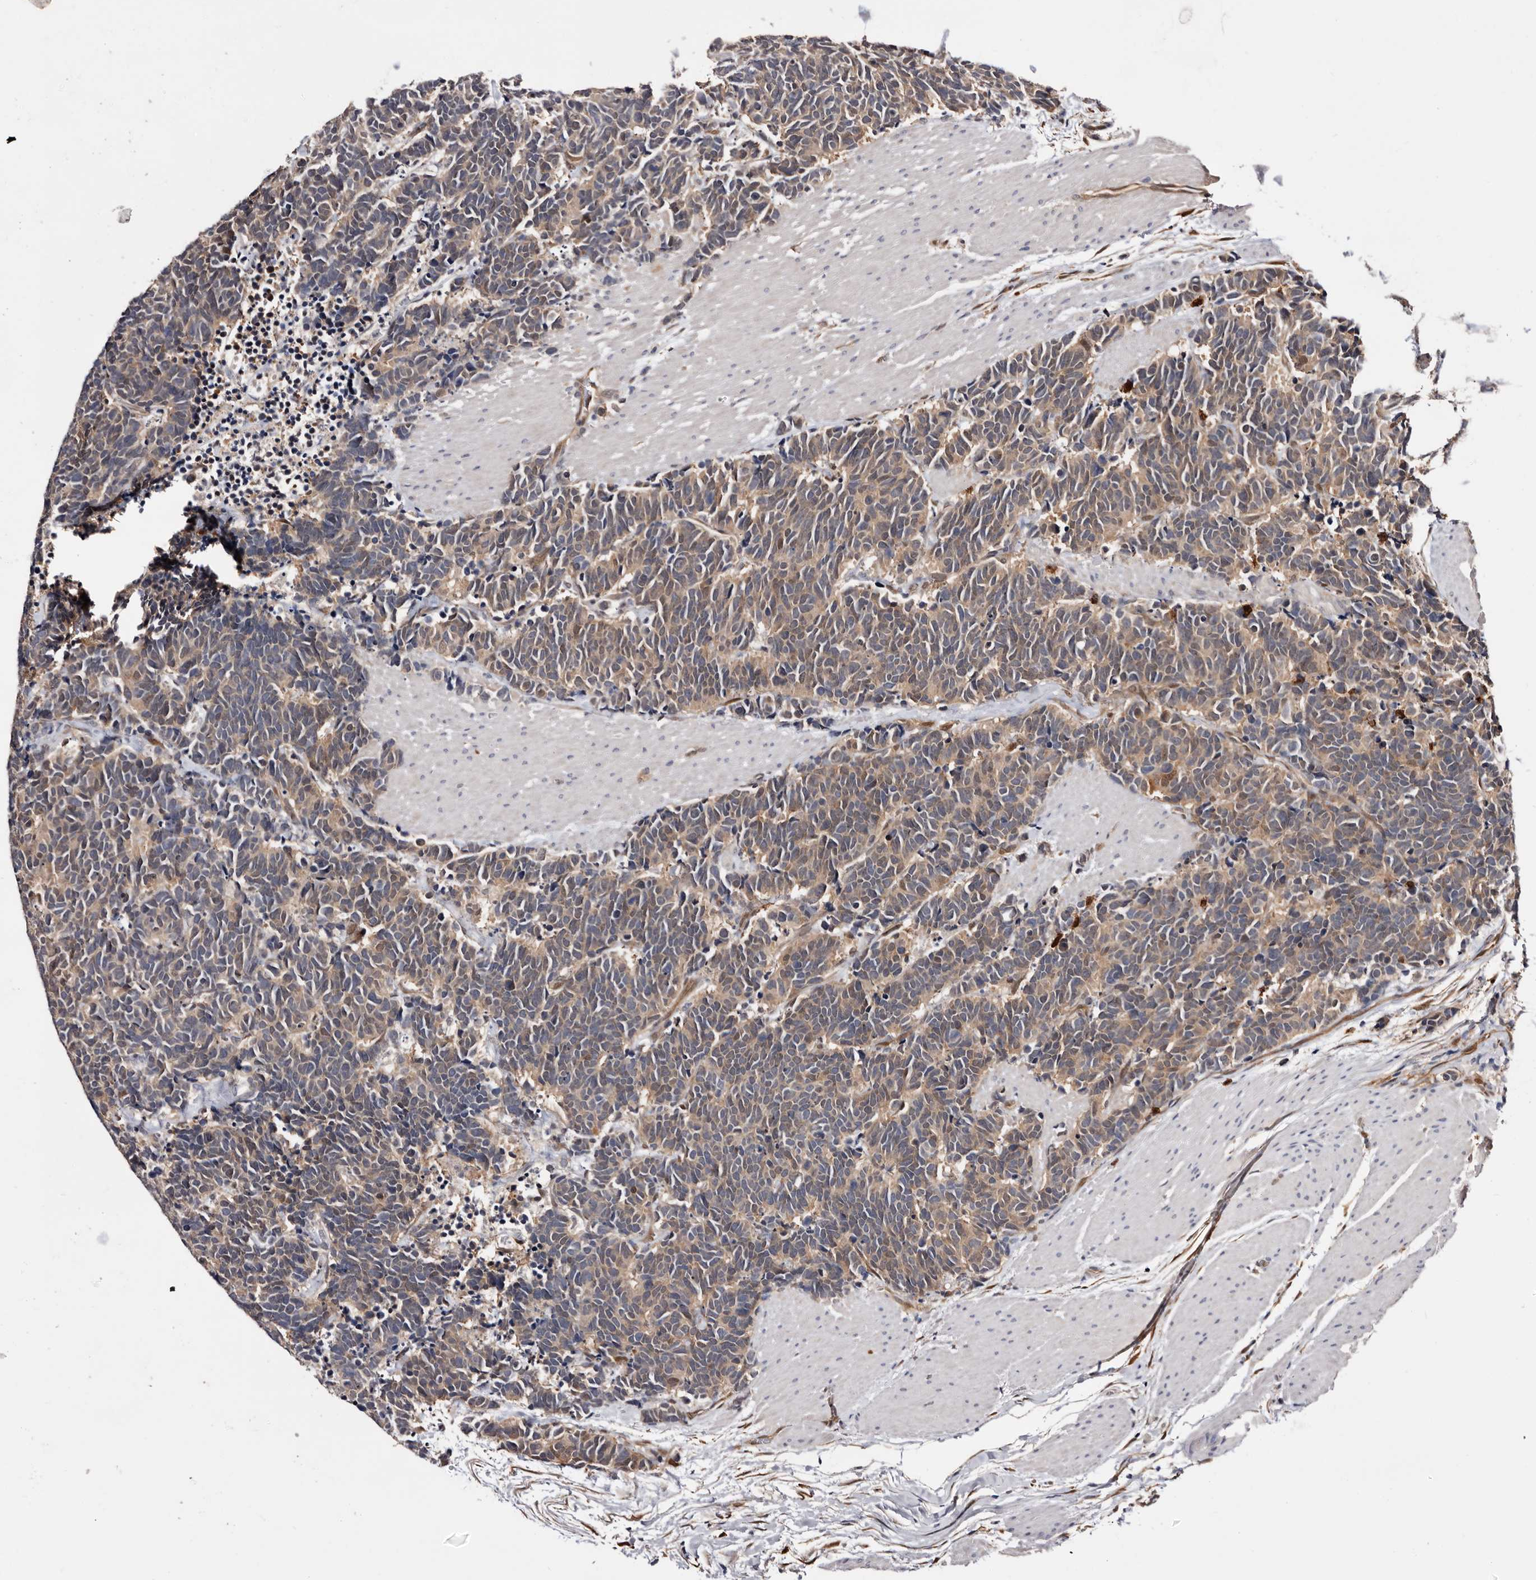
{"staining": {"intensity": "weak", "quantity": "25%-75%", "location": "cytoplasmic/membranous"}, "tissue": "carcinoid", "cell_type": "Tumor cells", "image_type": "cancer", "snomed": [{"axis": "morphology", "description": "Carcinoma, NOS"}, {"axis": "morphology", "description": "Carcinoid, malignant, NOS"}, {"axis": "topography", "description": "Urinary bladder"}], "caption": "The micrograph exhibits staining of carcinoid, revealing weak cytoplasmic/membranous protein expression (brown color) within tumor cells.", "gene": "TP53I3", "patient": {"sex": "male", "age": 57}}